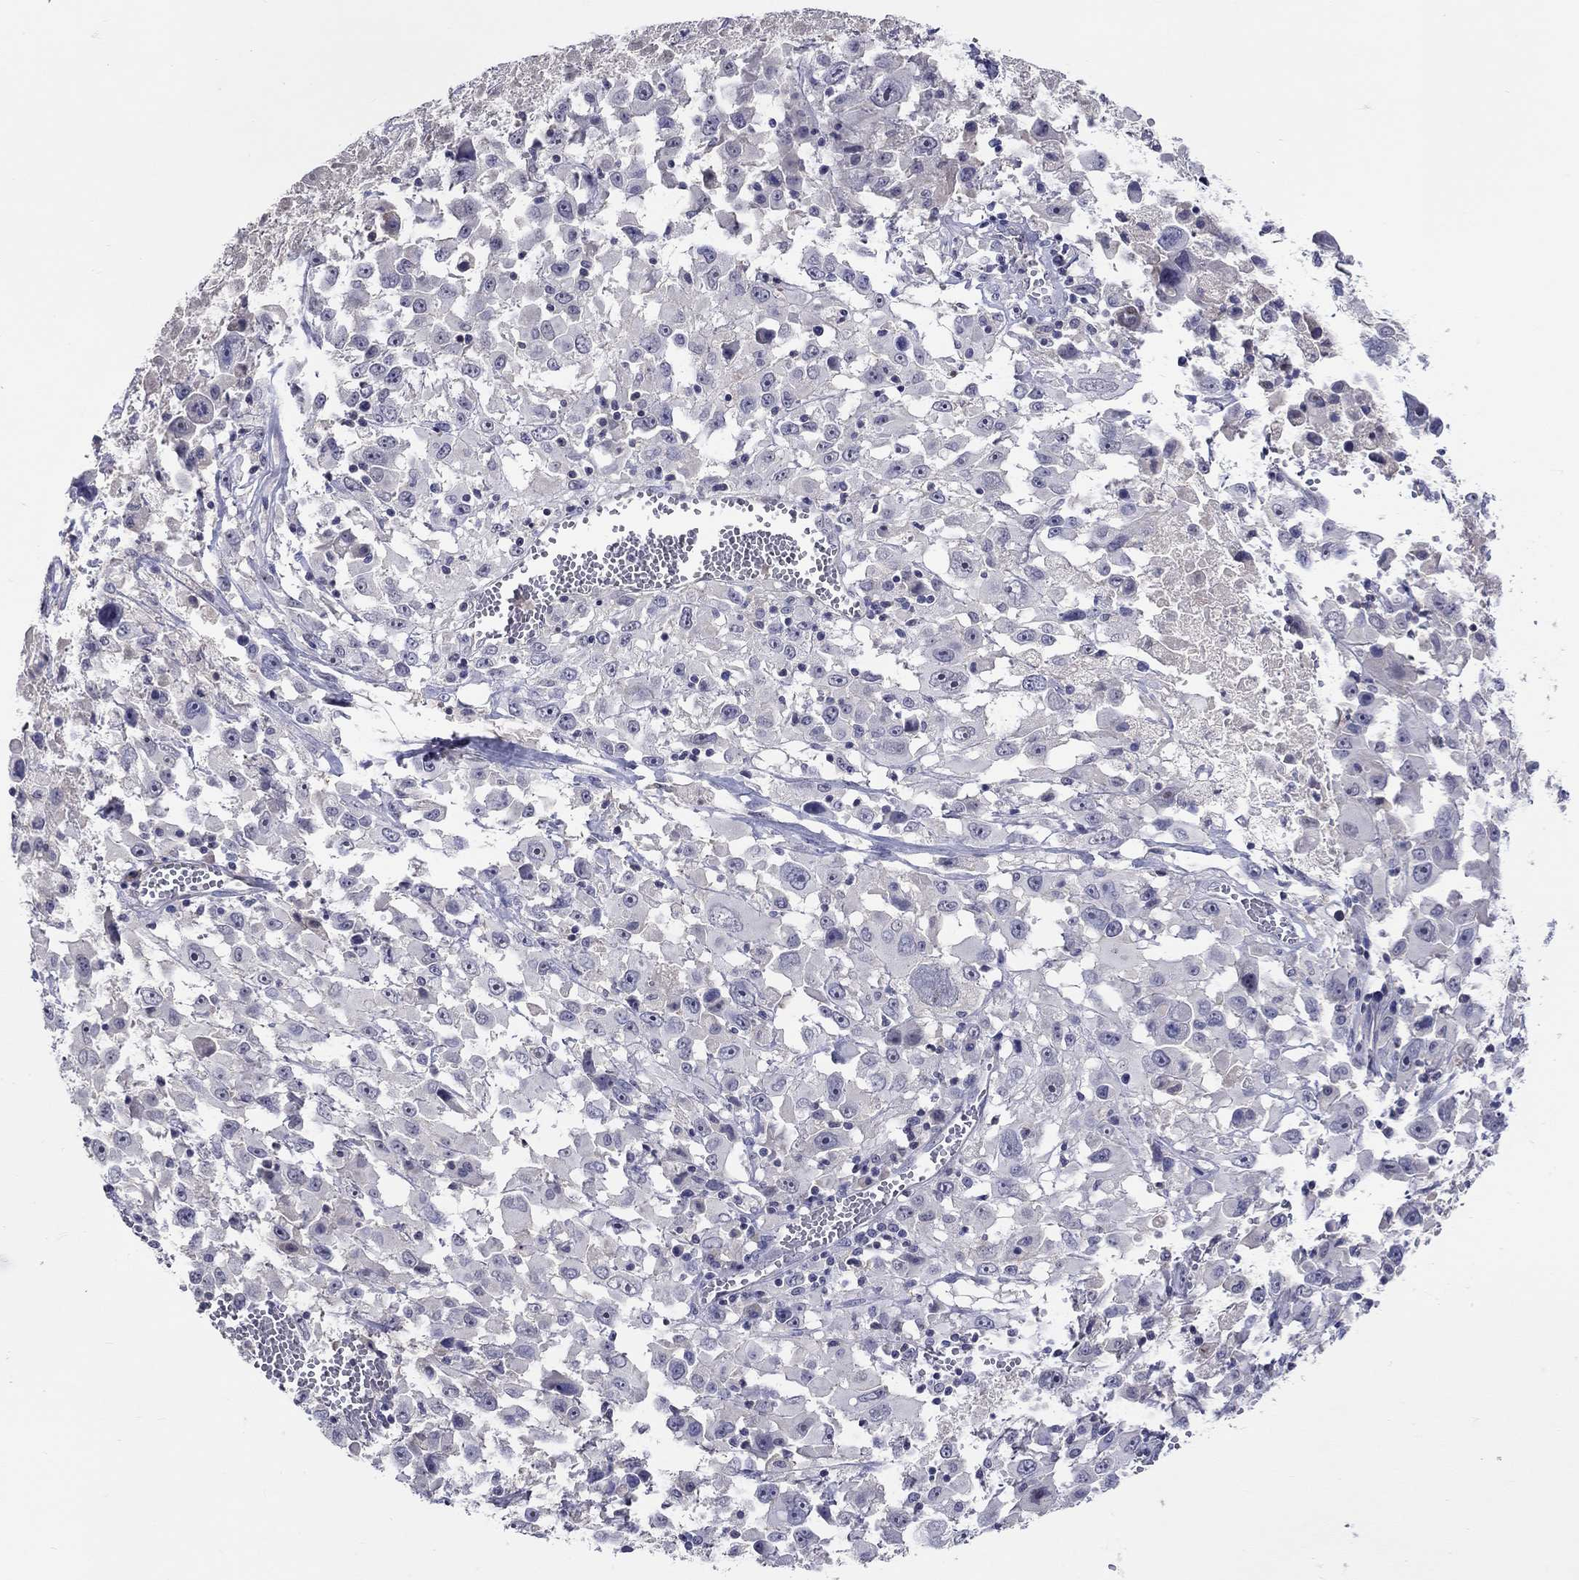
{"staining": {"intensity": "negative", "quantity": "none", "location": "none"}, "tissue": "melanoma", "cell_type": "Tumor cells", "image_type": "cancer", "snomed": [{"axis": "morphology", "description": "Malignant melanoma, Metastatic site"}, {"axis": "topography", "description": "Lymph node"}], "caption": "DAB immunohistochemical staining of human melanoma demonstrates no significant staining in tumor cells.", "gene": "SLC30A3", "patient": {"sex": "male", "age": 50}}